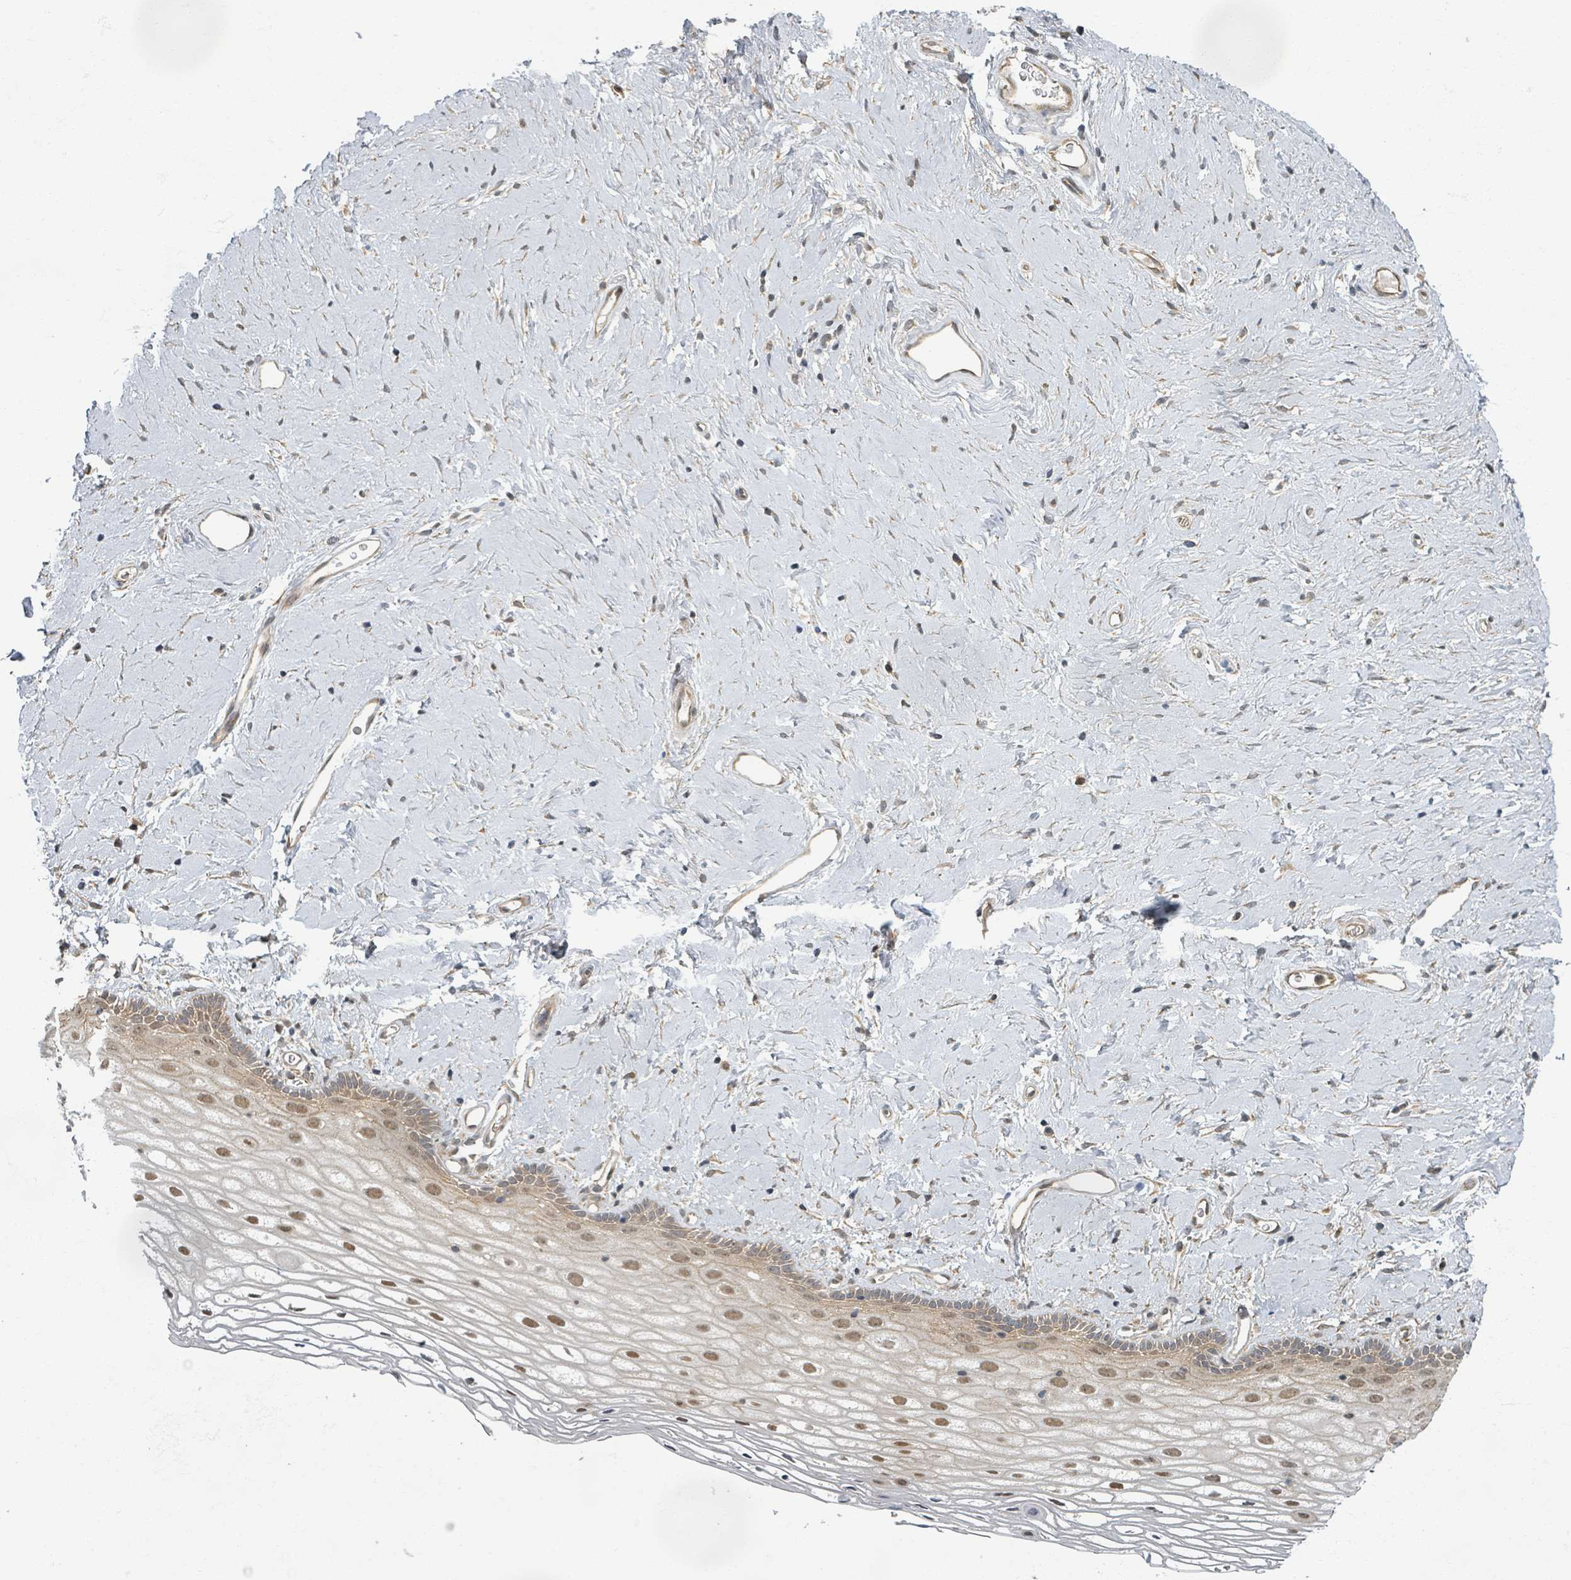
{"staining": {"intensity": "moderate", "quantity": "25%-75%", "location": "cytoplasmic/membranous,nuclear"}, "tissue": "vagina", "cell_type": "Squamous epithelial cells", "image_type": "normal", "snomed": [{"axis": "morphology", "description": "Normal tissue, NOS"}, {"axis": "morphology", "description": "Adenocarcinoma, NOS"}, {"axis": "topography", "description": "Rectum"}, {"axis": "topography", "description": "Vagina"}], "caption": "High-magnification brightfield microscopy of unremarkable vagina stained with DAB (brown) and counterstained with hematoxylin (blue). squamous epithelial cells exhibit moderate cytoplasmic/membranous,nuclear staining is identified in about25%-75% of cells. (DAB (3,3'-diaminobenzidine) IHC, brown staining for protein, blue staining for nuclei).", "gene": "INTS15", "patient": {"sex": "female", "age": 71}}